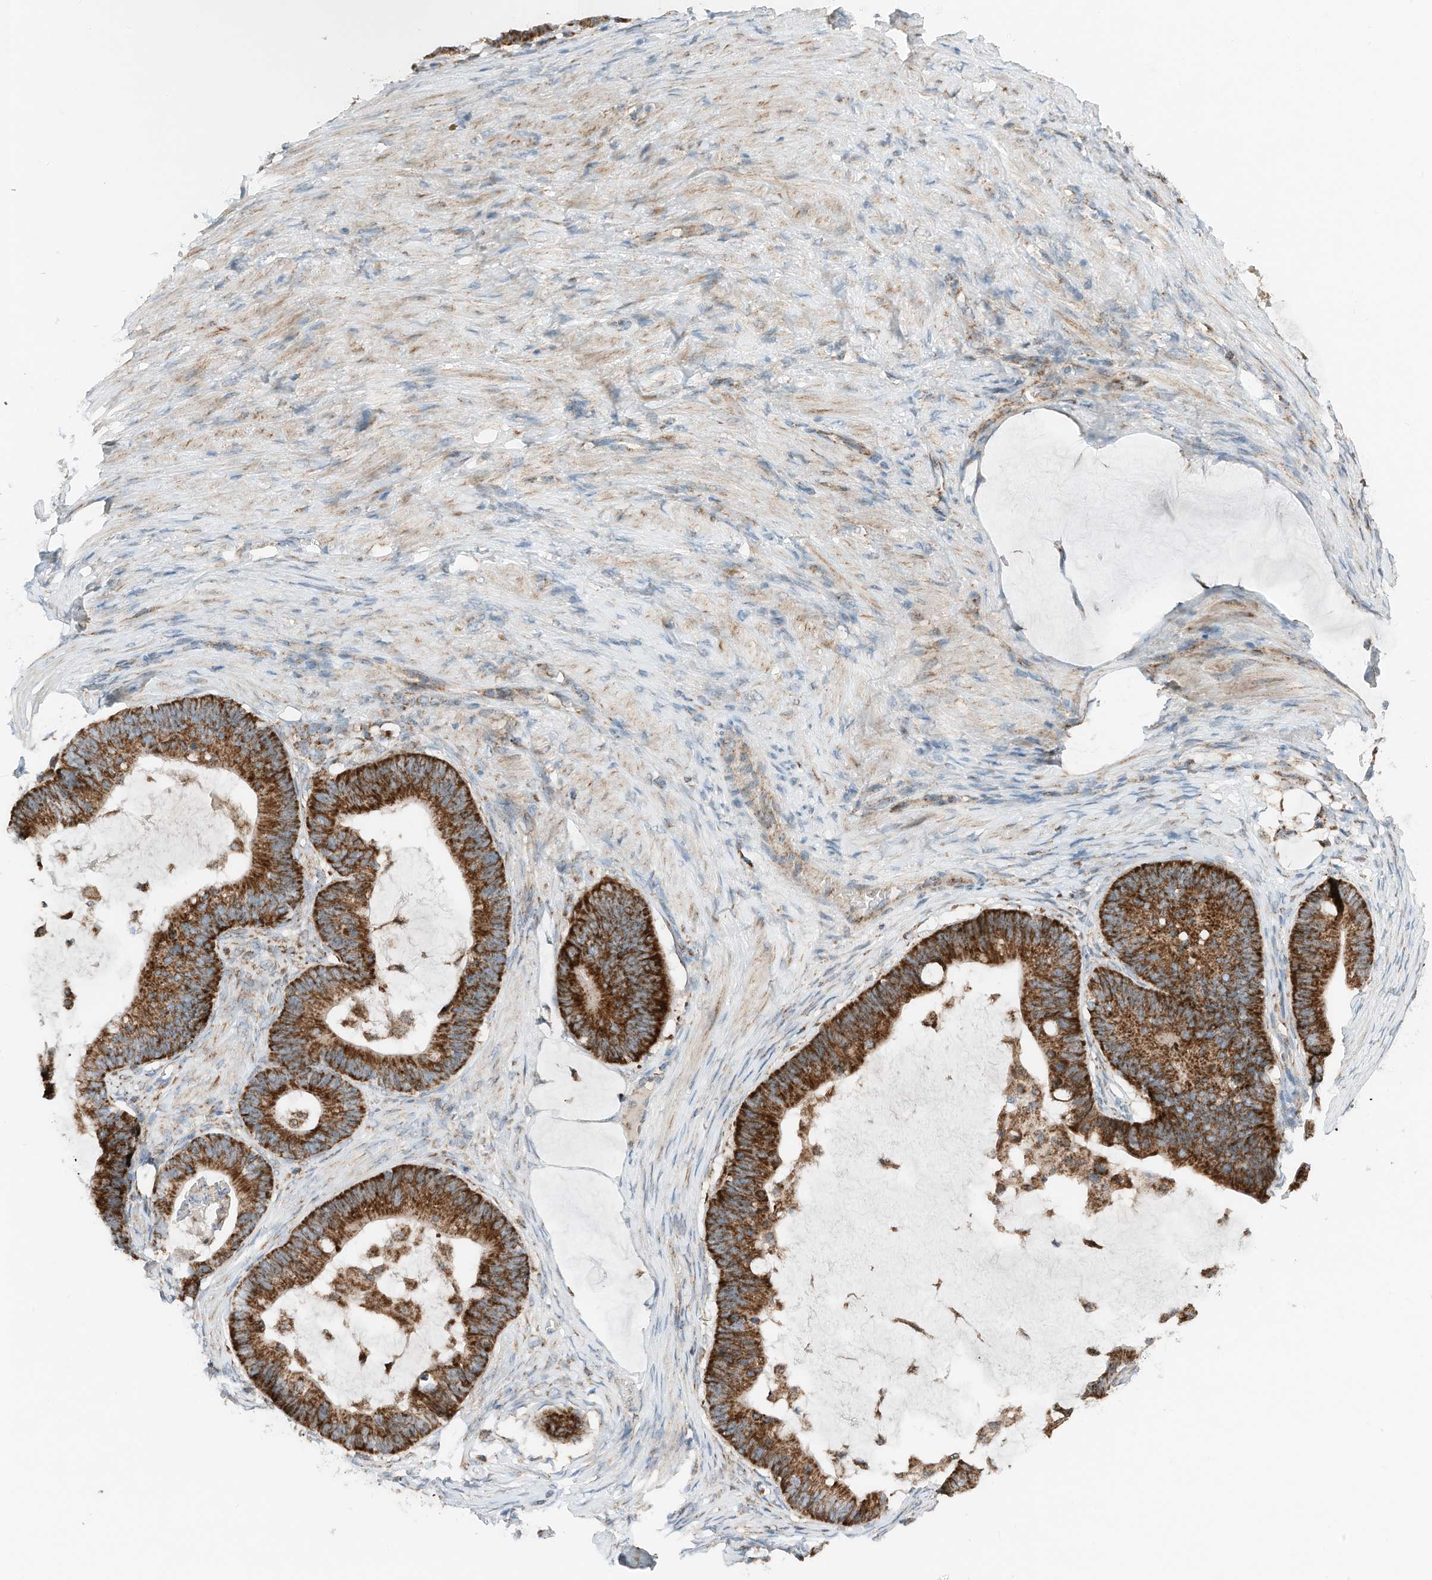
{"staining": {"intensity": "strong", "quantity": ">75%", "location": "cytoplasmic/membranous"}, "tissue": "ovarian cancer", "cell_type": "Tumor cells", "image_type": "cancer", "snomed": [{"axis": "morphology", "description": "Cystadenocarcinoma, mucinous, NOS"}, {"axis": "topography", "description": "Ovary"}], "caption": "Ovarian cancer (mucinous cystadenocarcinoma) tissue demonstrates strong cytoplasmic/membranous expression in about >75% of tumor cells, visualized by immunohistochemistry.", "gene": "RMND1", "patient": {"sex": "female", "age": 61}}